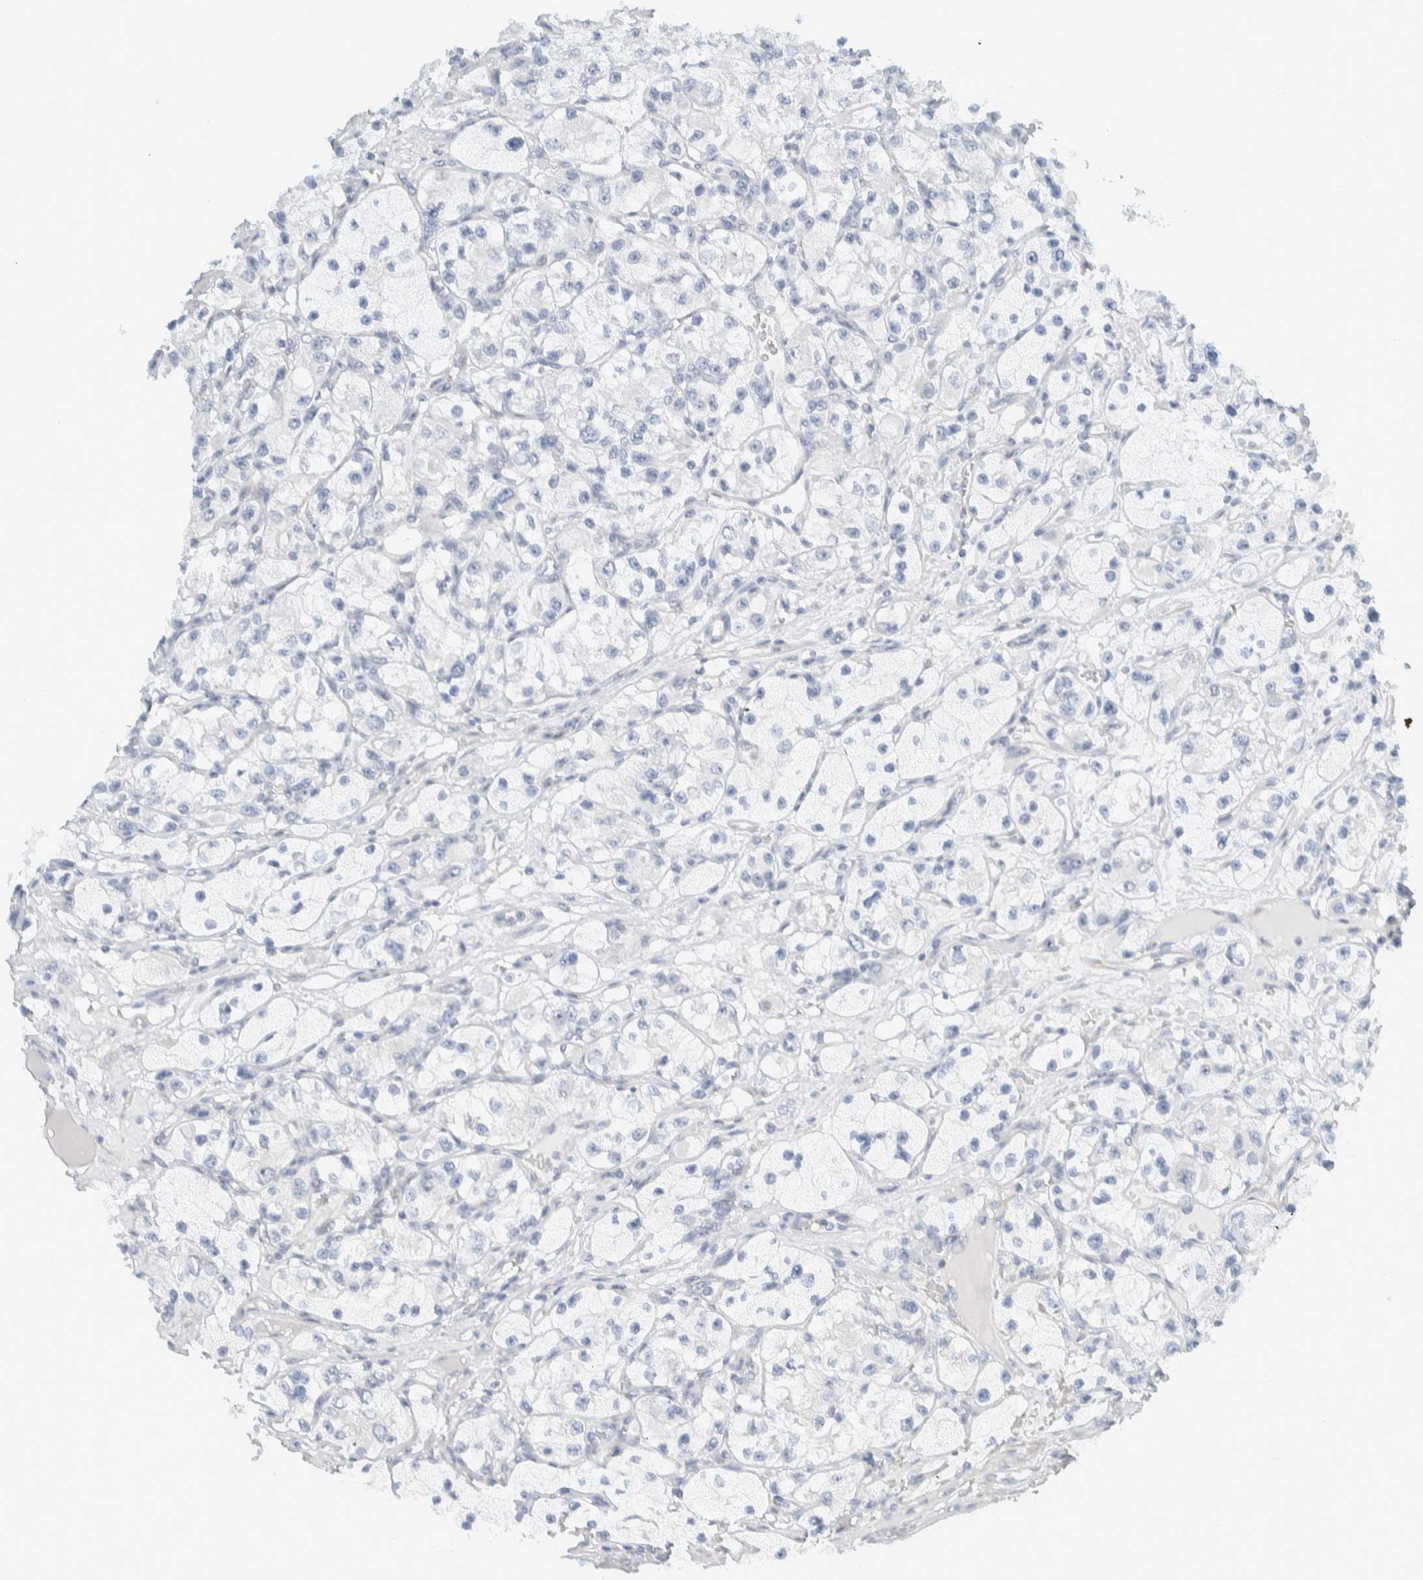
{"staining": {"intensity": "negative", "quantity": "none", "location": "none"}, "tissue": "renal cancer", "cell_type": "Tumor cells", "image_type": "cancer", "snomed": [{"axis": "morphology", "description": "Adenocarcinoma, NOS"}, {"axis": "topography", "description": "Kidney"}], "caption": "Renal cancer (adenocarcinoma) was stained to show a protein in brown. There is no significant positivity in tumor cells. Nuclei are stained in blue.", "gene": "ARHGAP27", "patient": {"sex": "female", "age": 57}}